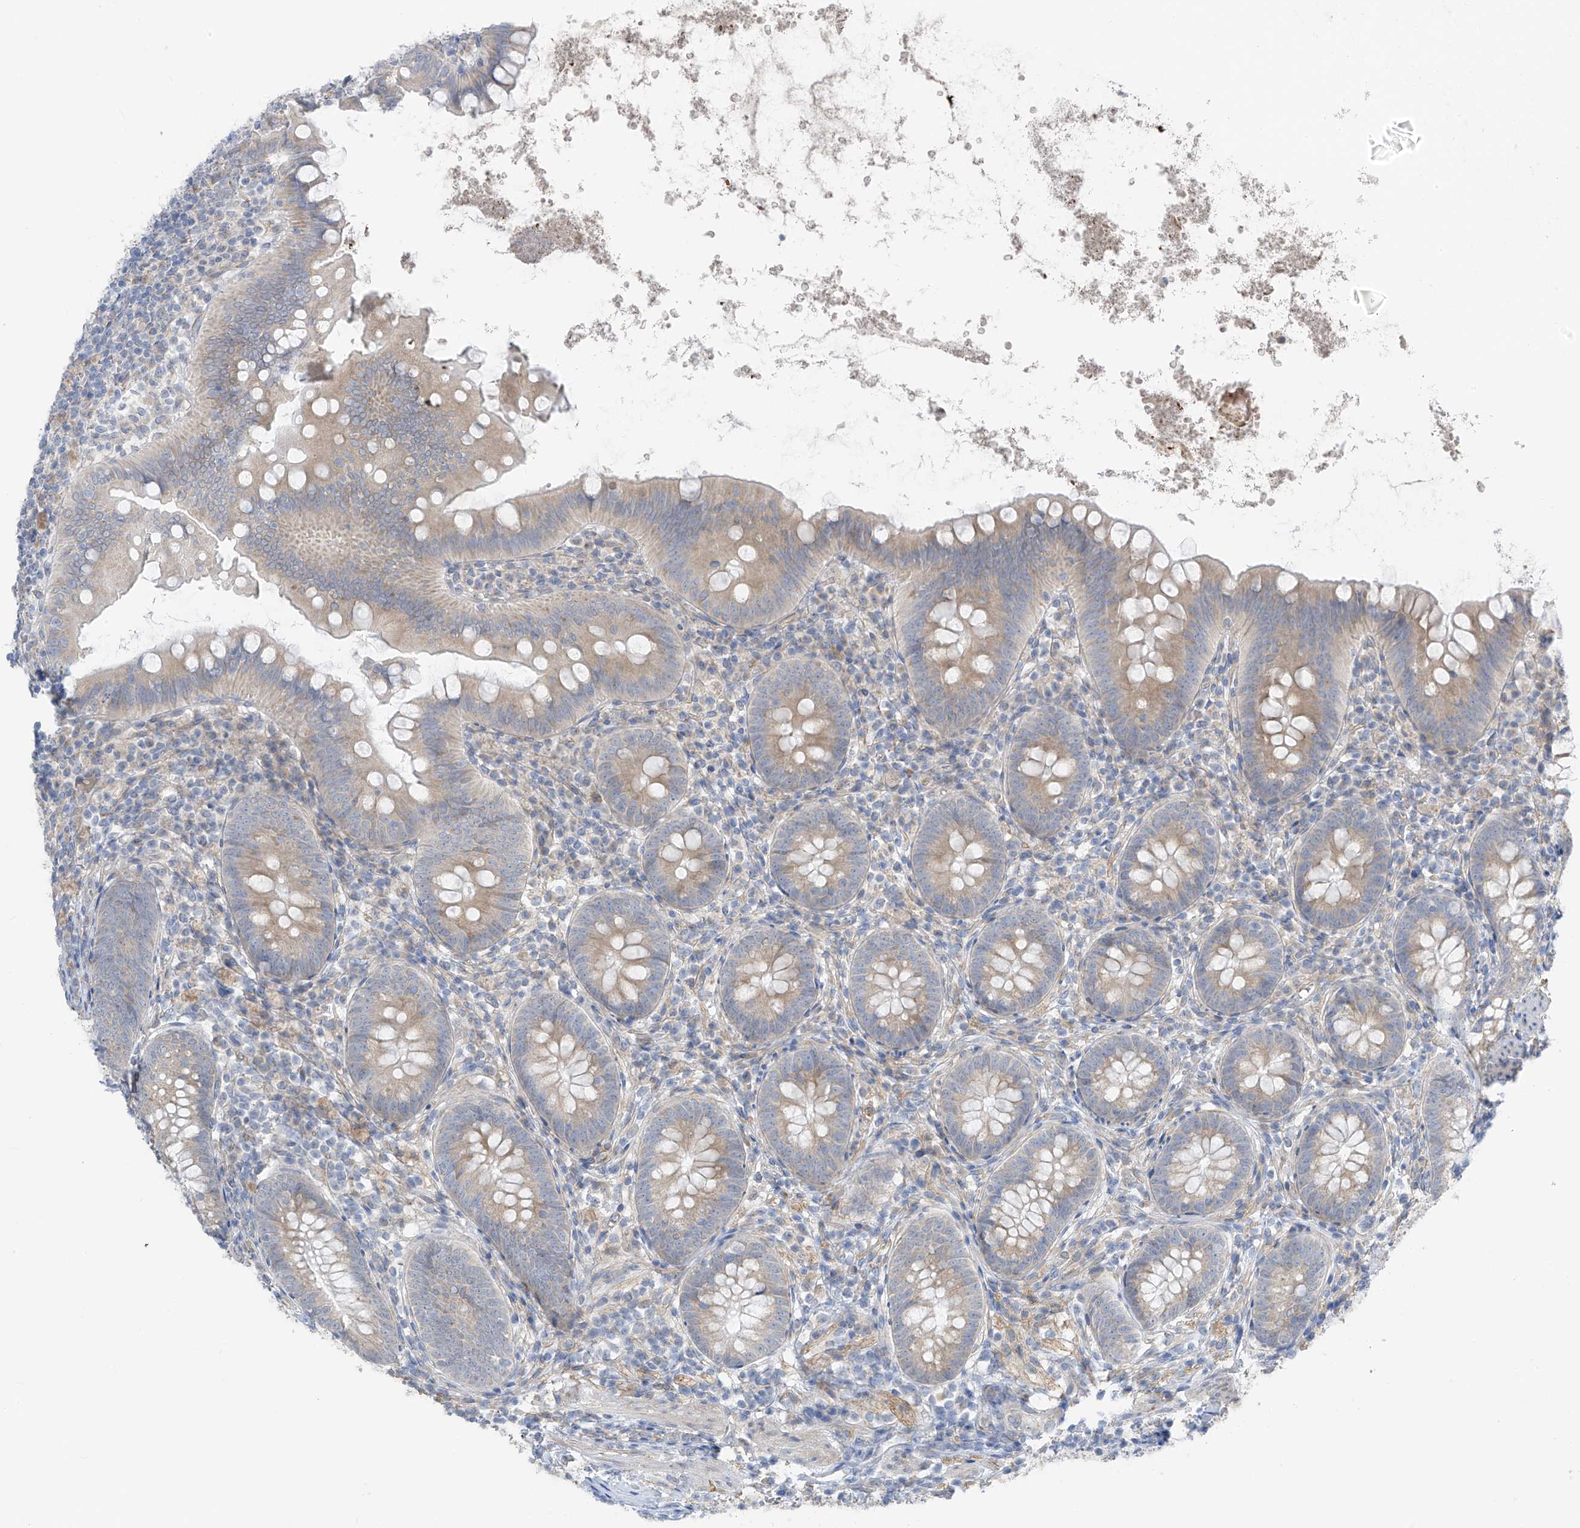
{"staining": {"intensity": "weak", "quantity": "25%-75%", "location": "cytoplasmic/membranous"}, "tissue": "appendix", "cell_type": "Glandular cells", "image_type": "normal", "snomed": [{"axis": "morphology", "description": "Normal tissue, NOS"}, {"axis": "topography", "description": "Appendix"}], "caption": "DAB immunohistochemical staining of normal human appendix reveals weak cytoplasmic/membranous protein expression in approximately 25%-75% of glandular cells. The protein is stained brown, and the nuclei are stained in blue (DAB IHC with brightfield microscopy, high magnification).", "gene": "NALCN", "patient": {"sex": "female", "age": 62}}